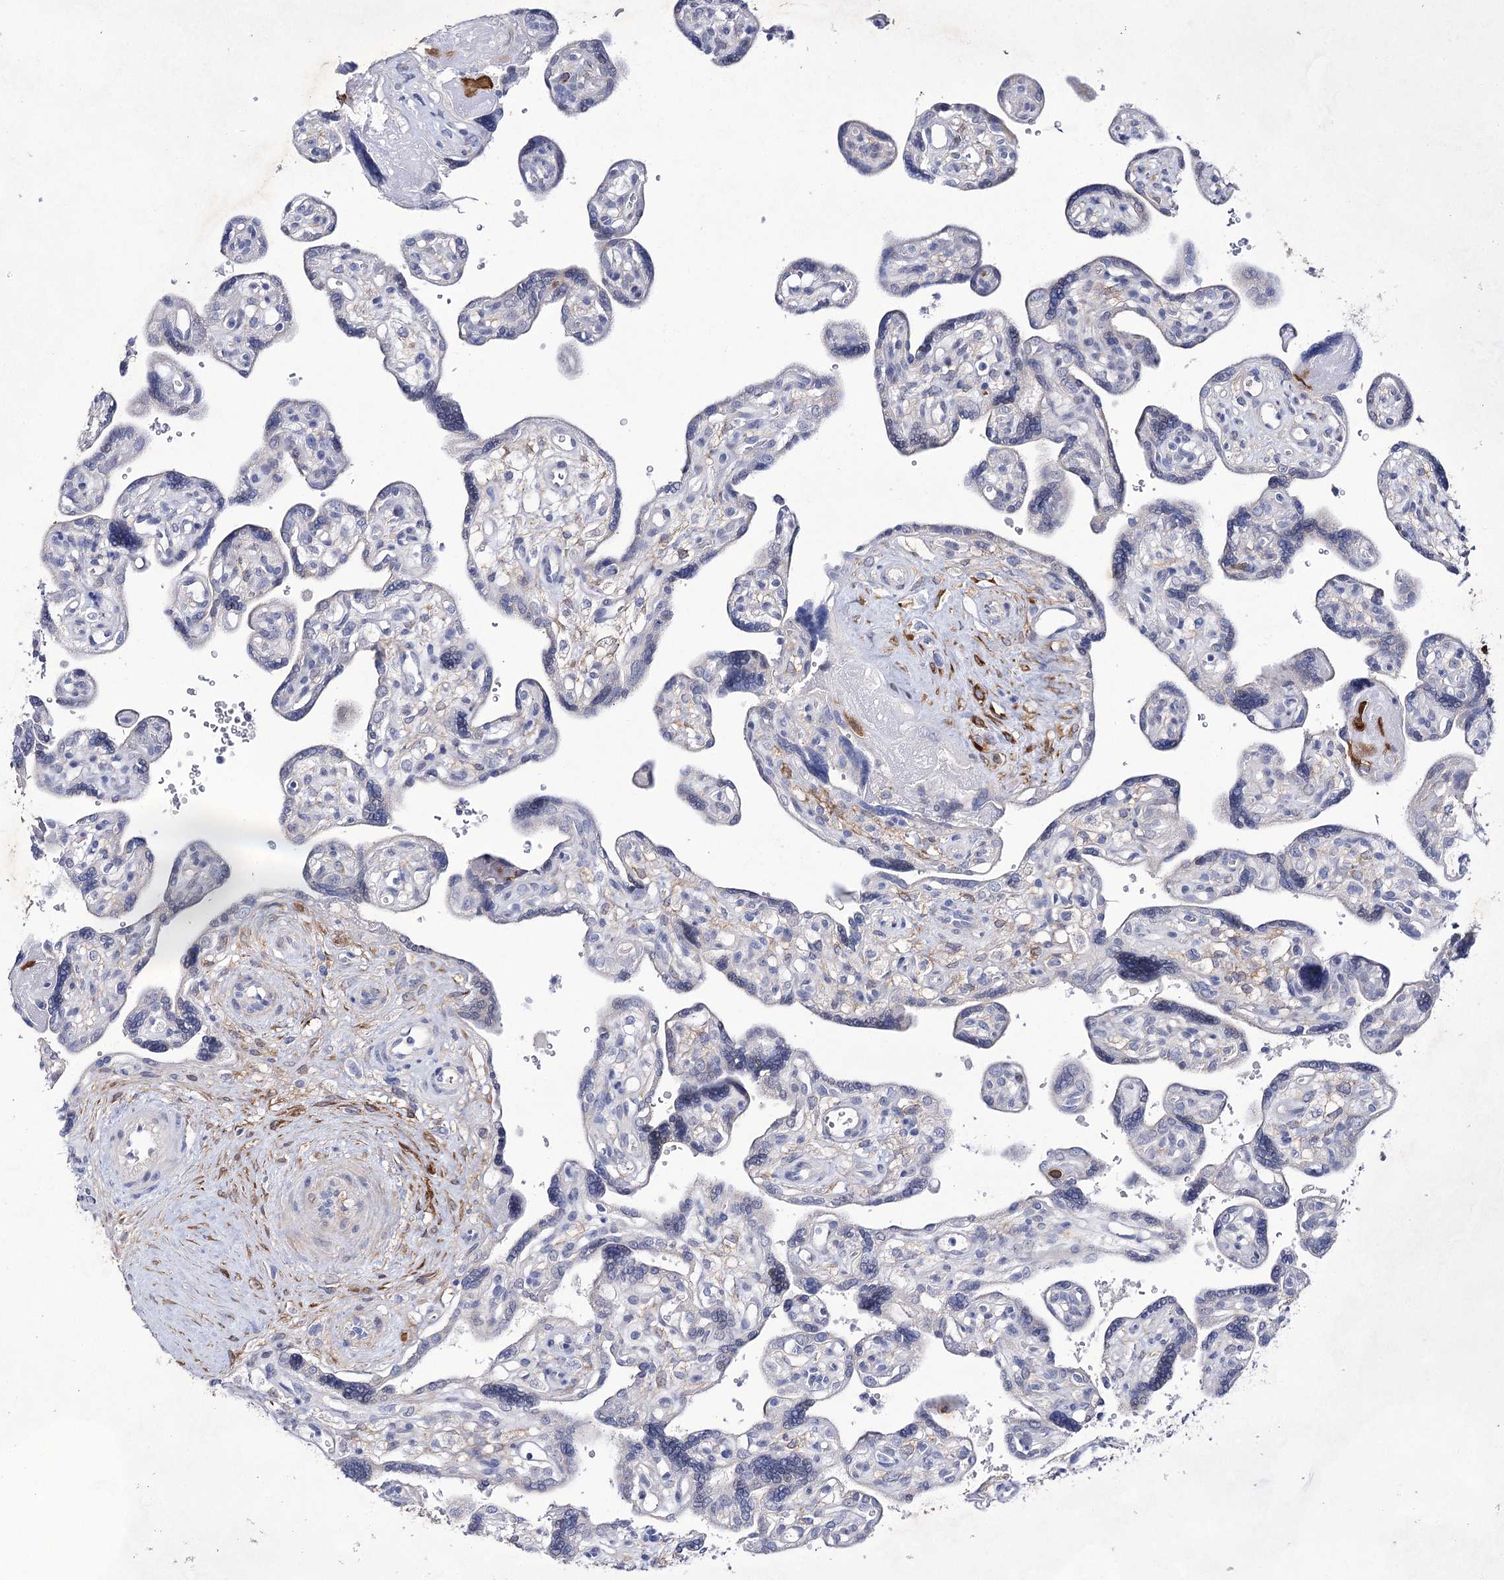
{"staining": {"intensity": "negative", "quantity": "none", "location": "none"}, "tissue": "placenta", "cell_type": "Trophoblastic cells", "image_type": "normal", "snomed": [{"axis": "morphology", "description": "Normal tissue, NOS"}, {"axis": "topography", "description": "Placenta"}], "caption": "The image shows no significant staining in trophoblastic cells of placenta.", "gene": "UGDH", "patient": {"sex": "female", "age": 39}}